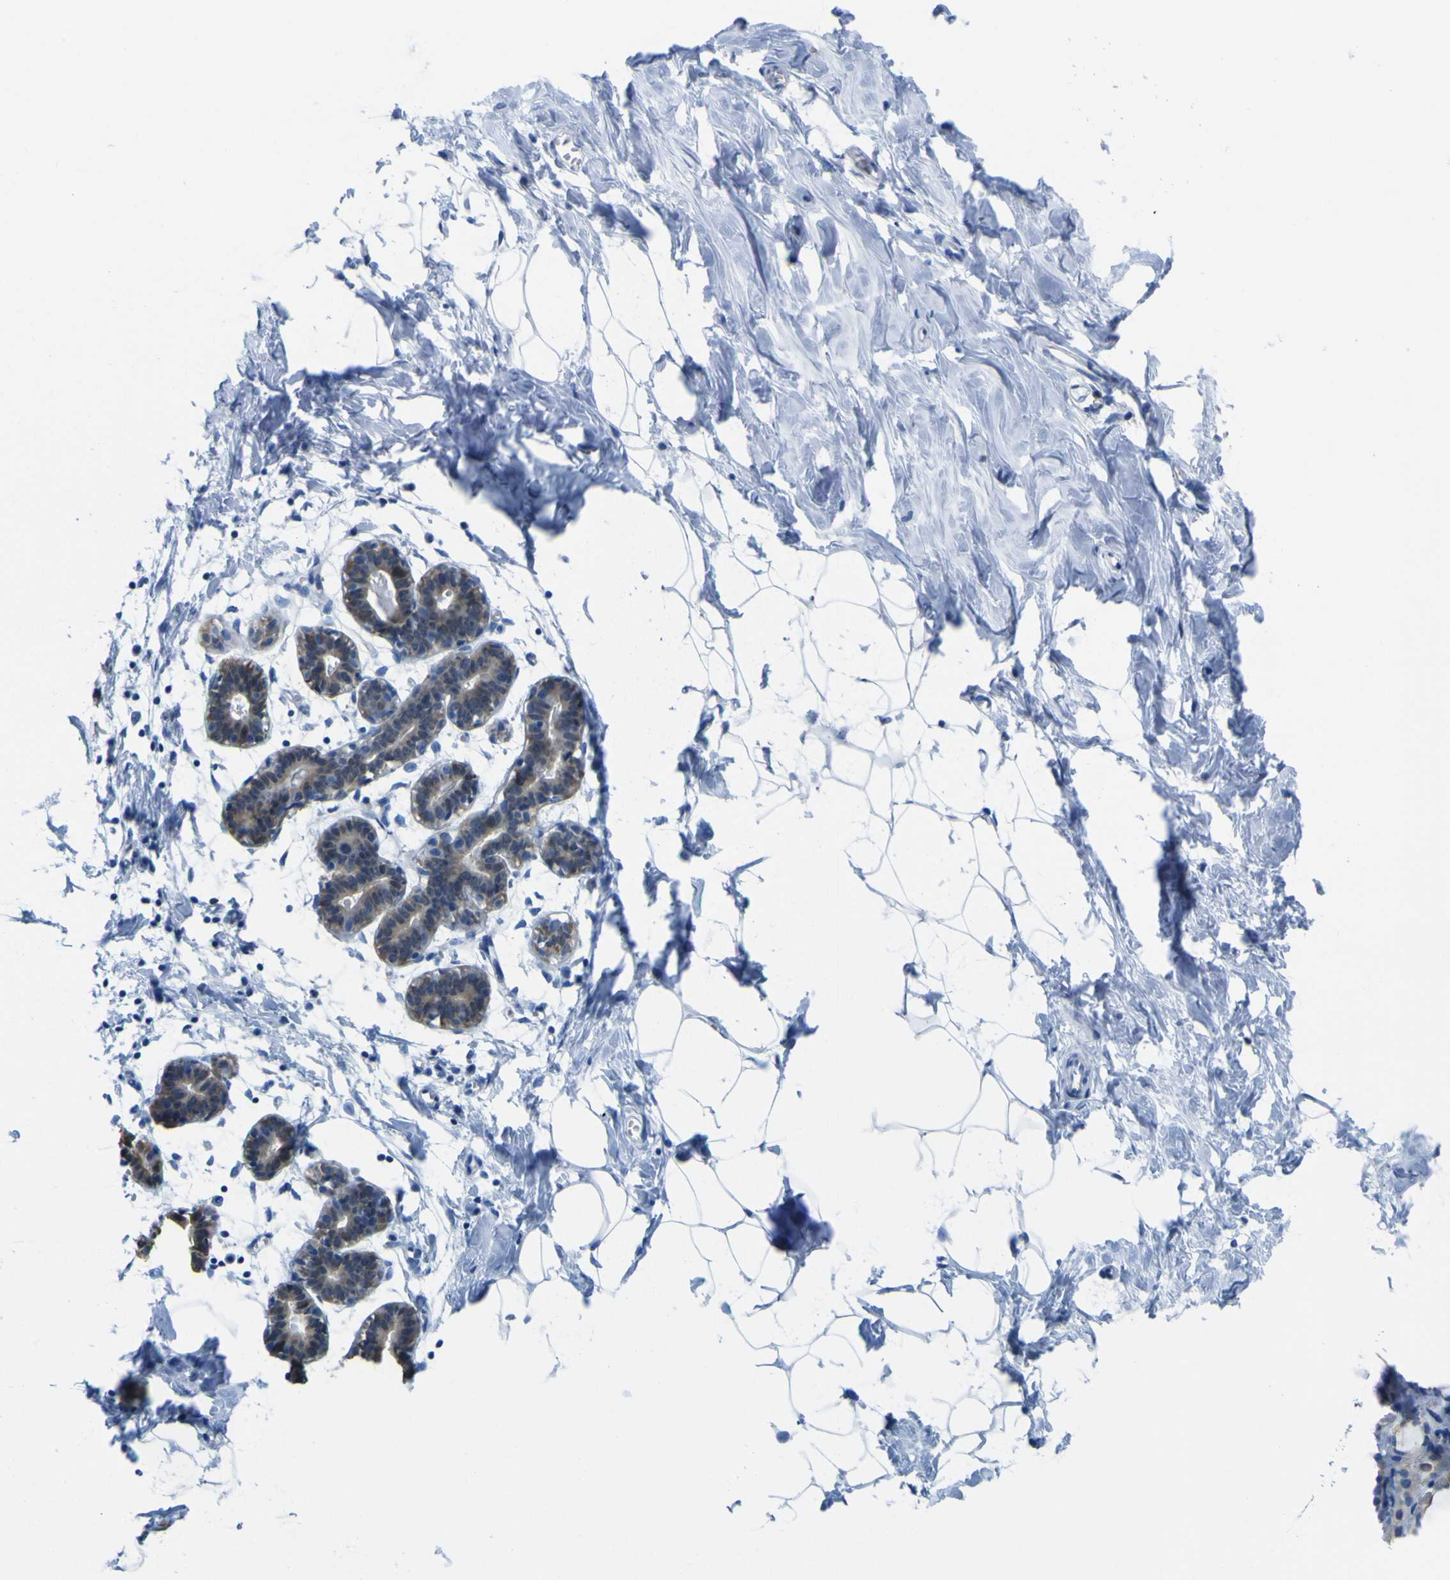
{"staining": {"intensity": "negative", "quantity": "none", "location": "none"}, "tissue": "breast", "cell_type": "Adipocytes", "image_type": "normal", "snomed": [{"axis": "morphology", "description": "Normal tissue, NOS"}, {"axis": "topography", "description": "Breast"}], "caption": "Image shows no significant protein staining in adipocytes of benign breast.", "gene": "ABHD3", "patient": {"sex": "female", "age": 27}}